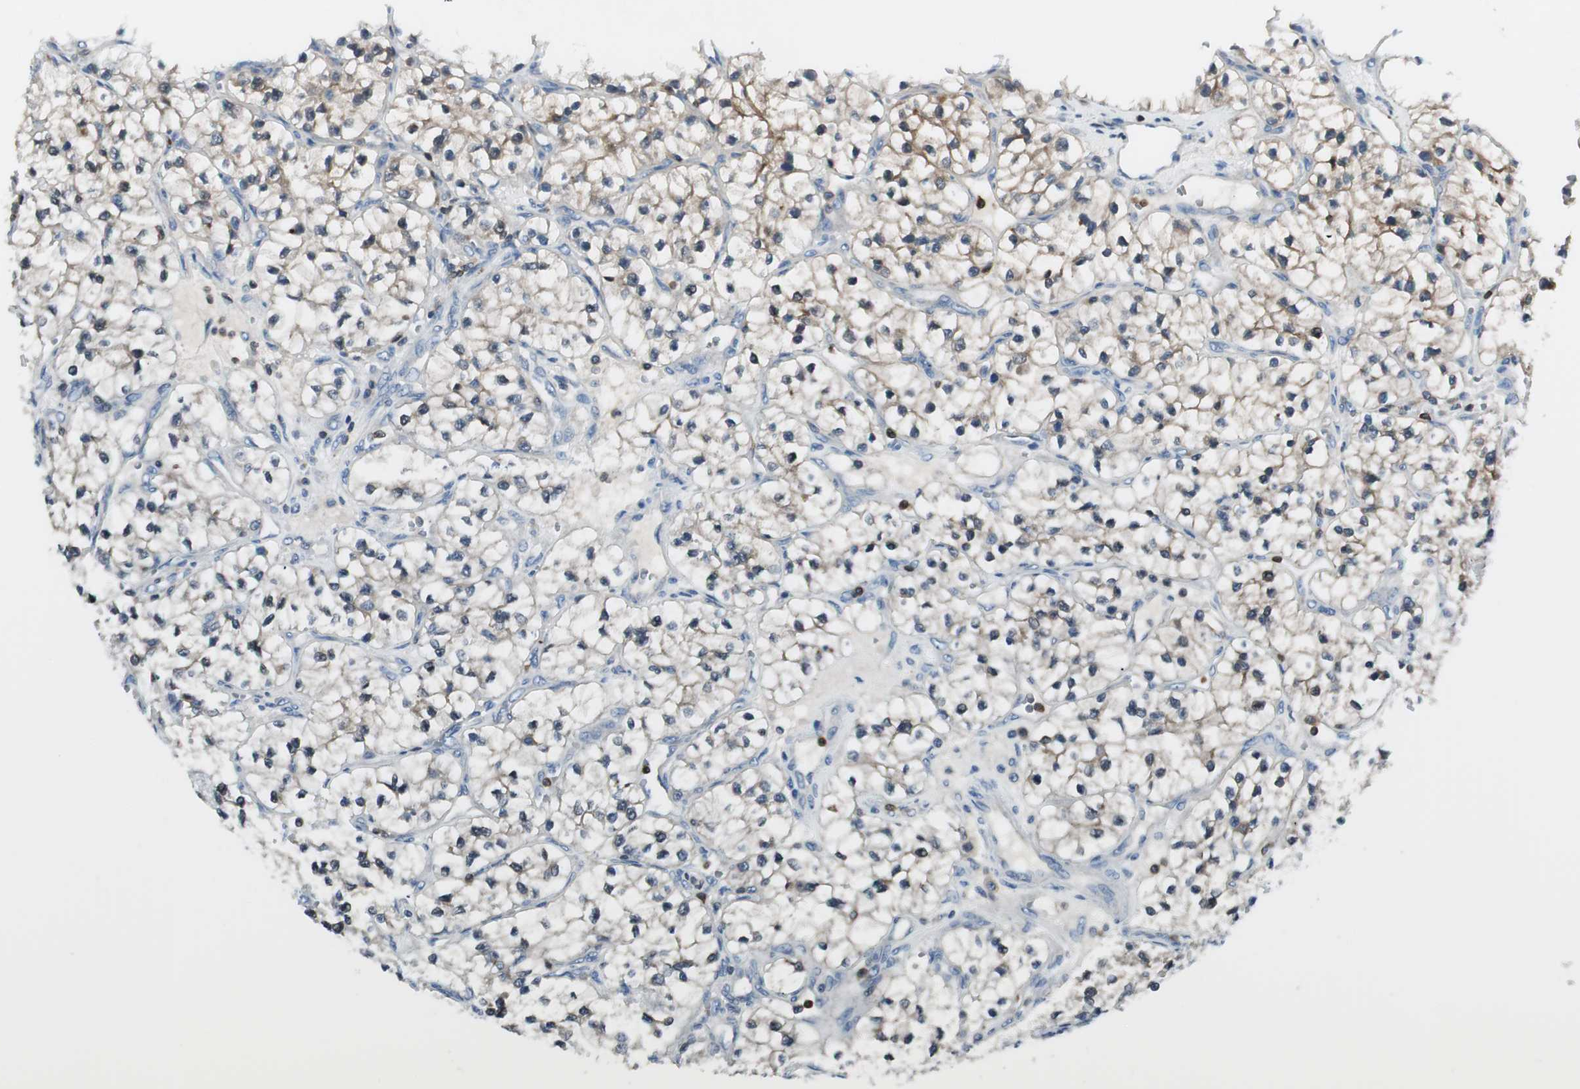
{"staining": {"intensity": "negative", "quantity": "none", "location": "none"}, "tissue": "renal cancer", "cell_type": "Tumor cells", "image_type": "cancer", "snomed": [{"axis": "morphology", "description": "Adenocarcinoma, NOS"}, {"axis": "topography", "description": "Kidney"}], "caption": "Renal cancer stained for a protein using immunohistochemistry demonstrates no expression tumor cells.", "gene": "SLC9A3R1", "patient": {"sex": "female", "age": 57}}